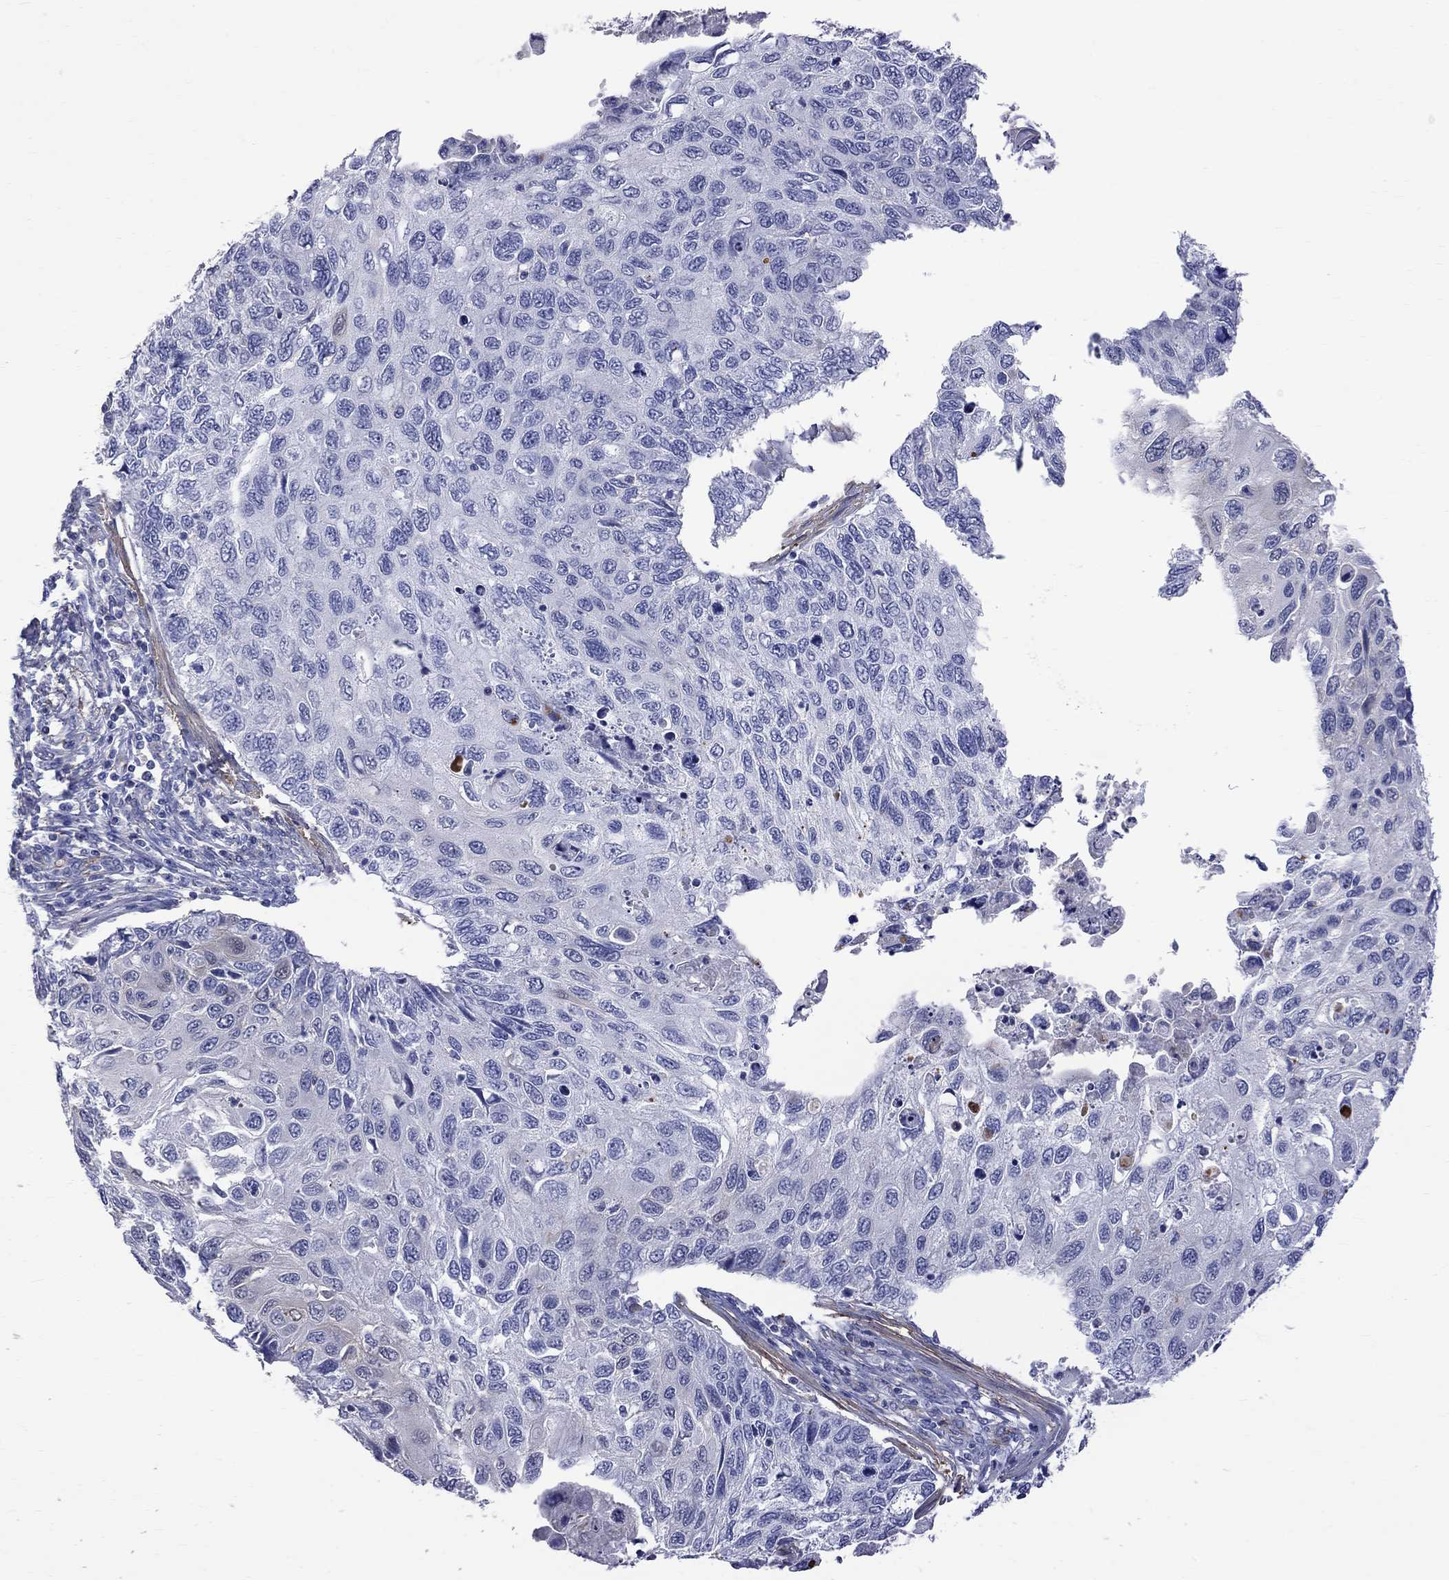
{"staining": {"intensity": "negative", "quantity": "none", "location": "none"}, "tissue": "cervical cancer", "cell_type": "Tumor cells", "image_type": "cancer", "snomed": [{"axis": "morphology", "description": "Squamous cell carcinoma, NOS"}, {"axis": "topography", "description": "Cervix"}], "caption": "This is a image of immunohistochemistry staining of cervical squamous cell carcinoma, which shows no expression in tumor cells. (DAB (3,3'-diaminobenzidine) immunohistochemistry (IHC) with hematoxylin counter stain).", "gene": "S100A3", "patient": {"sex": "female", "age": 70}}